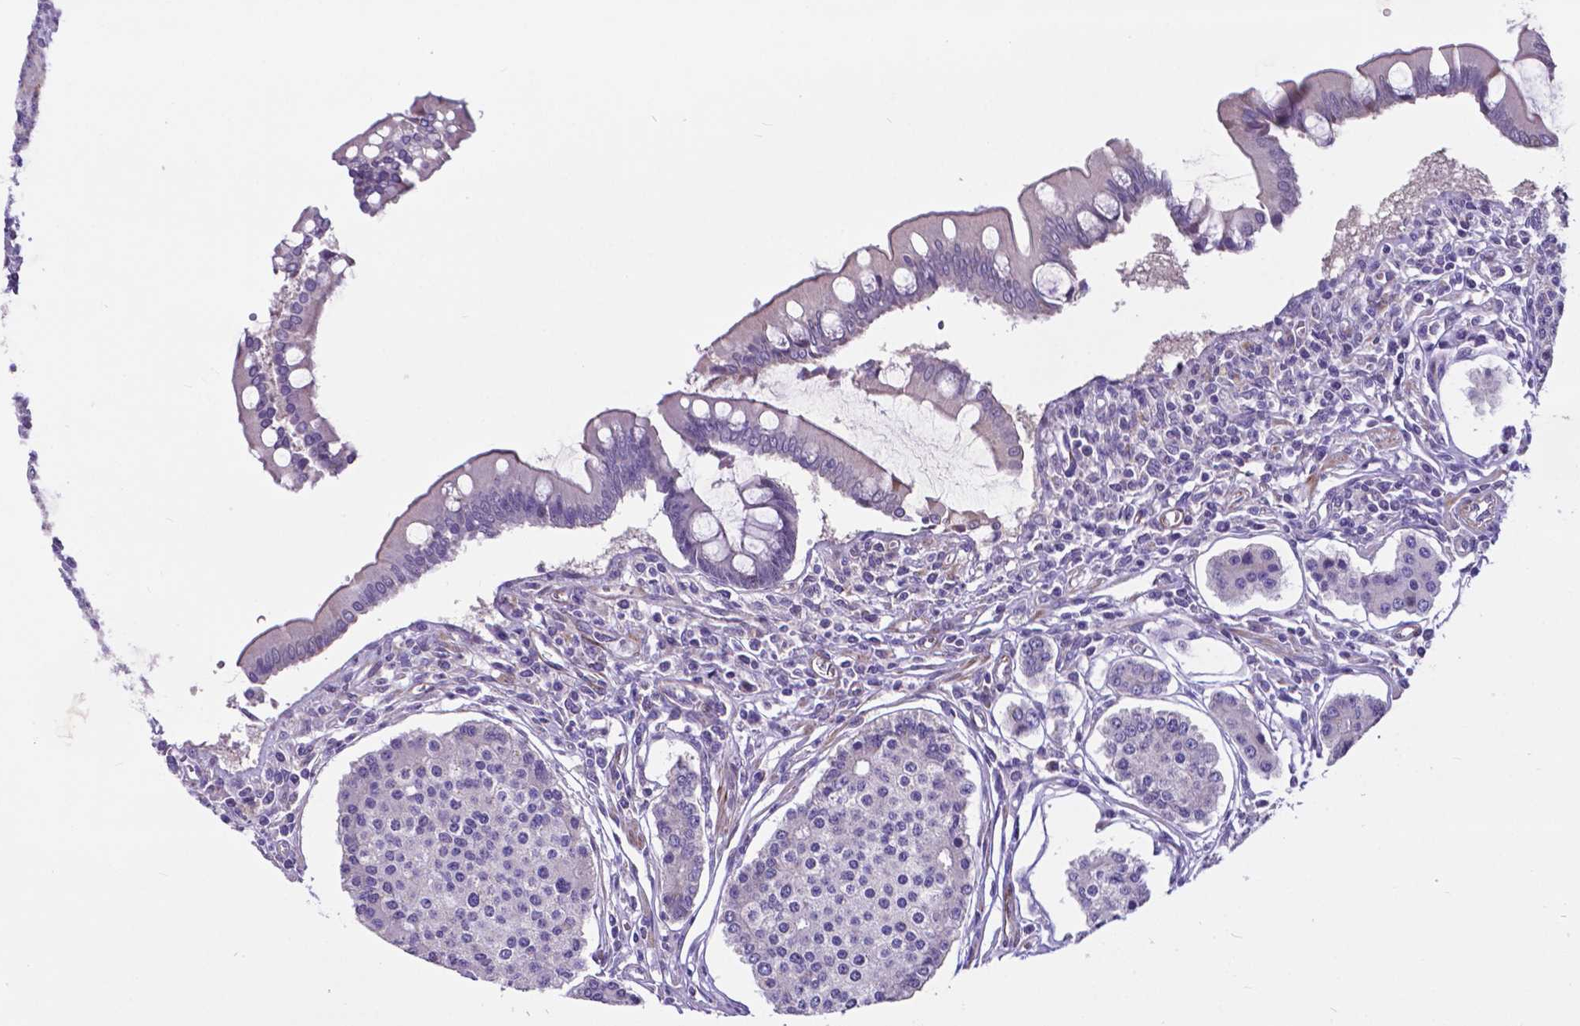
{"staining": {"intensity": "negative", "quantity": "none", "location": "none"}, "tissue": "carcinoid", "cell_type": "Tumor cells", "image_type": "cancer", "snomed": [{"axis": "morphology", "description": "Carcinoid, malignant, NOS"}, {"axis": "topography", "description": "Small intestine"}], "caption": "Protein analysis of carcinoid shows no significant expression in tumor cells.", "gene": "PFKFB4", "patient": {"sex": "female", "age": 65}}